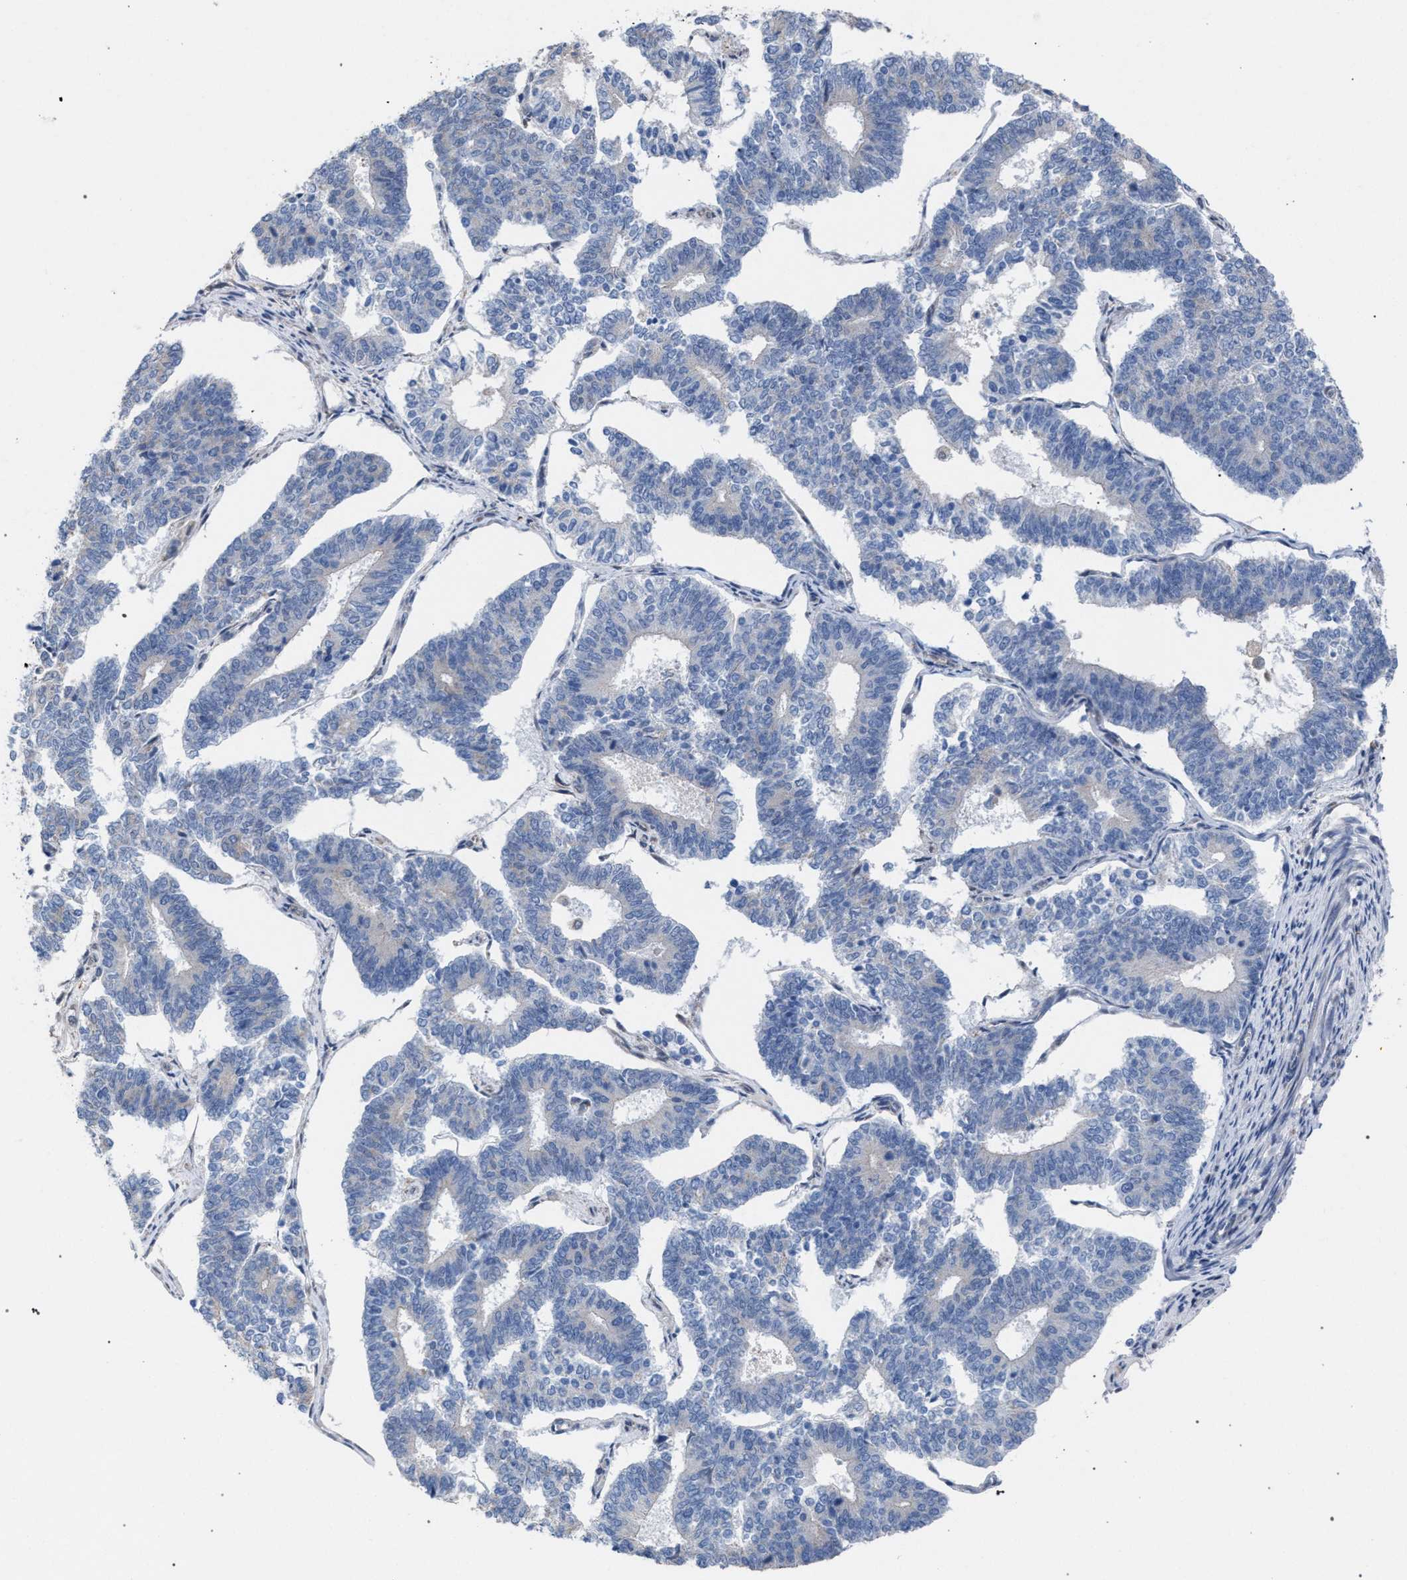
{"staining": {"intensity": "negative", "quantity": "none", "location": "none"}, "tissue": "endometrial cancer", "cell_type": "Tumor cells", "image_type": "cancer", "snomed": [{"axis": "morphology", "description": "Adenocarcinoma, NOS"}, {"axis": "topography", "description": "Endometrium"}], "caption": "DAB immunohistochemical staining of endometrial cancer demonstrates no significant positivity in tumor cells.", "gene": "RNF135", "patient": {"sex": "female", "age": 70}}